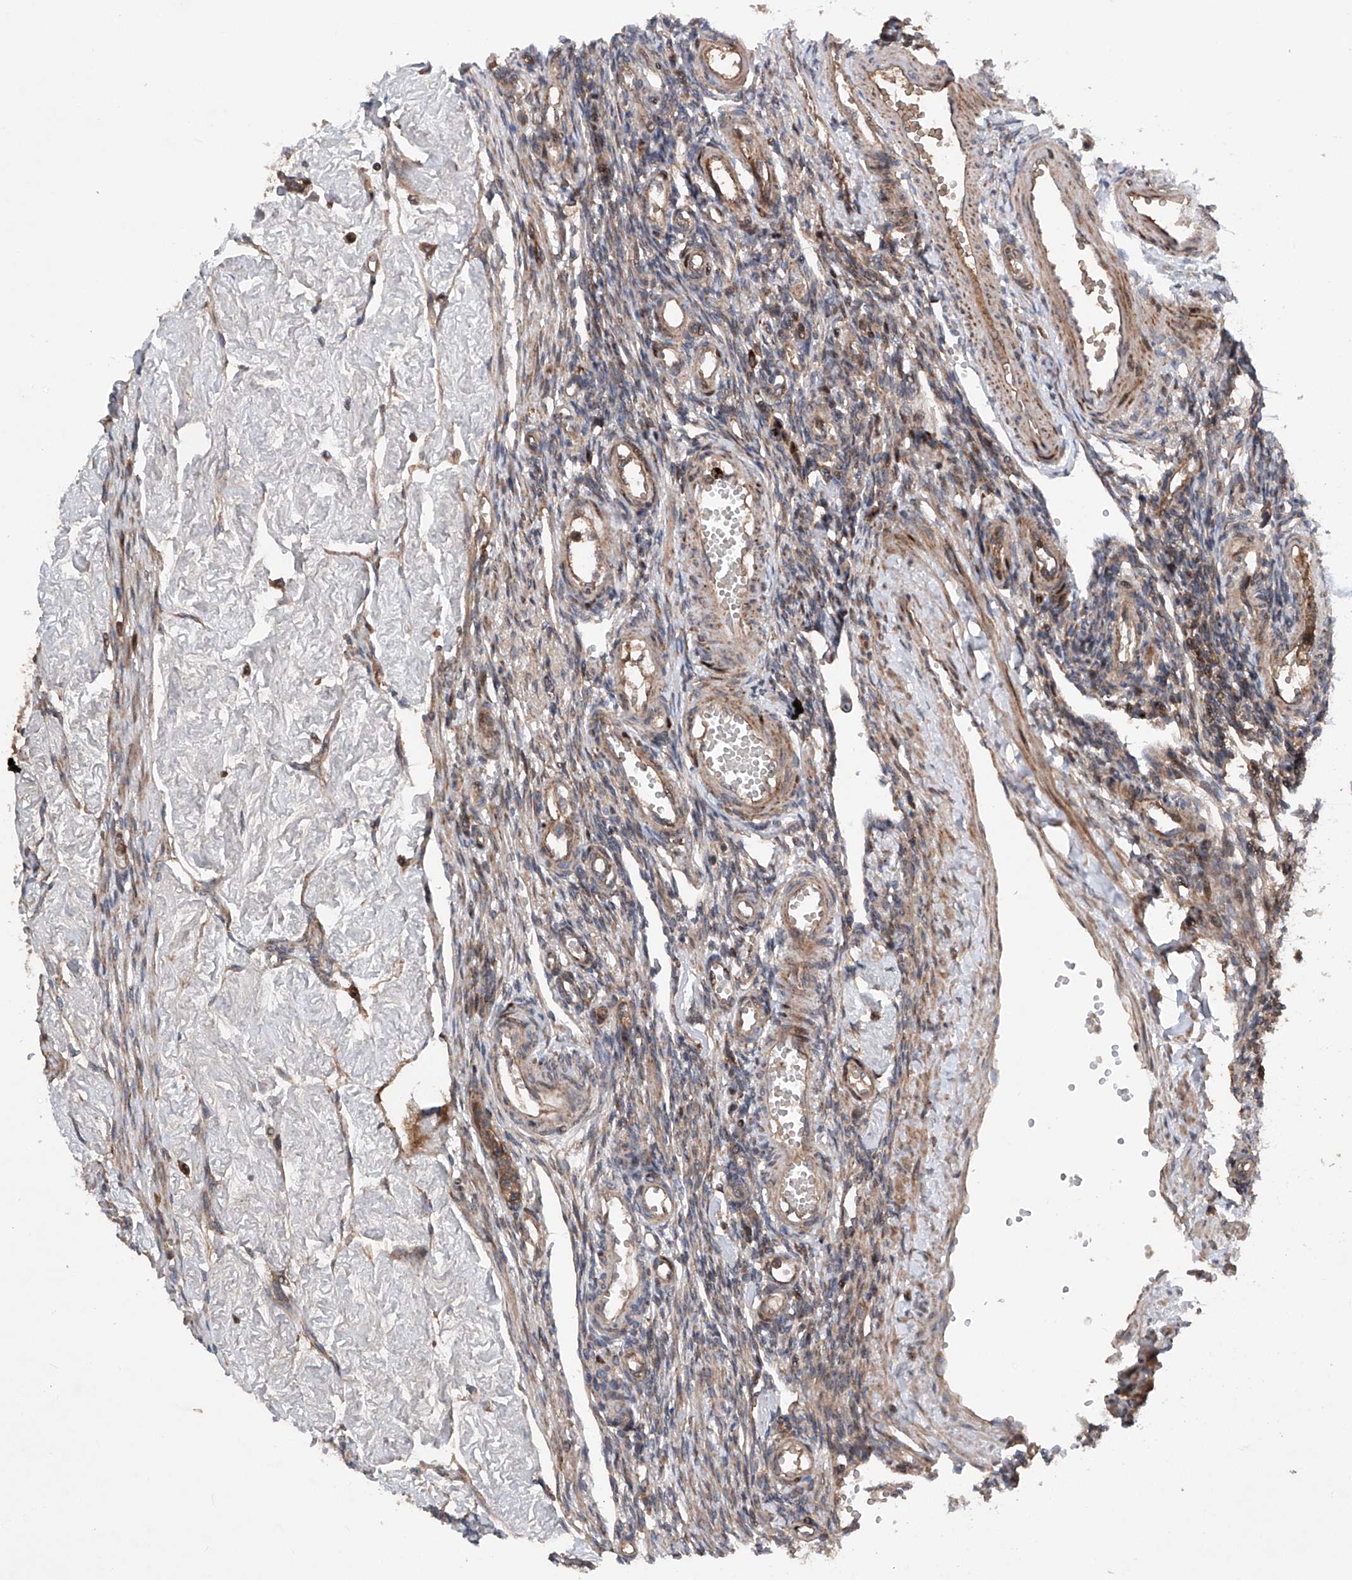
{"staining": {"intensity": "weak", "quantity": "25%-75%", "location": "cytoplasmic/membranous"}, "tissue": "ovary", "cell_type": "Ovarian stroma cells", "image_type": "normal", "snomed": [{"axis": "morphology", "description": "Normal tissue, NOS"}, {"axis": "morphology", "description": "Cyst, NOS"}, {"axis": "topography", "description": "Ovary"}], "caption": "Unremarkable ovary demonstrates weak cytoplasmic/membranous positivity in approximately 25%-75% of ovarian stroma cells The protein of interest is stained brown, and the nuclei are stained in blue (DAB IHC with brightfield microscopy, high magnification)..", "gene": "DAD1", "patient": {"sex": "female", "age": 33}}